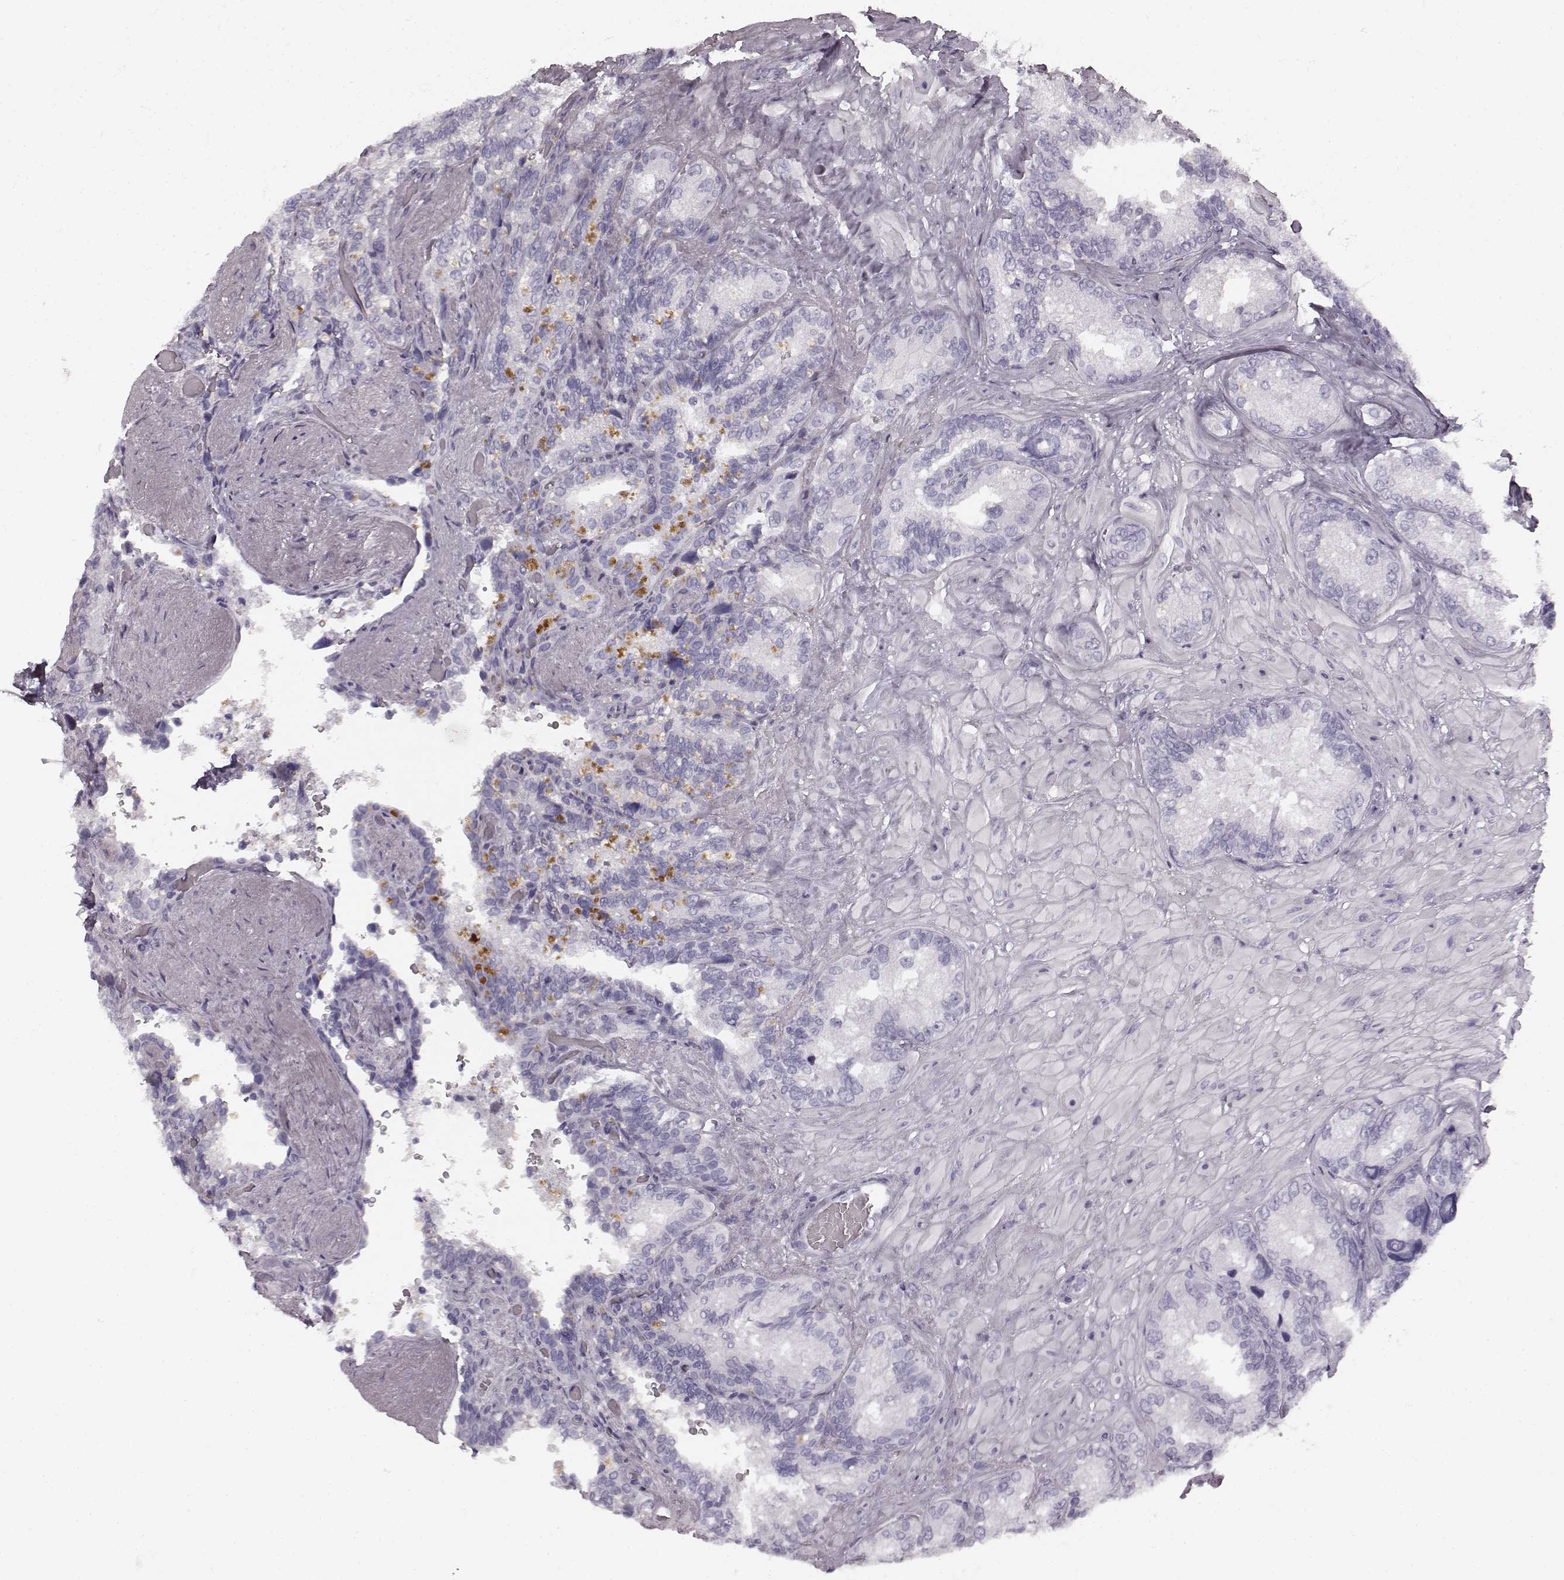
{"staining": {"intensity": "negative", "quantity": "none", "location": "none"}, "tissue": "seminal vesicle", "cell_type": "Glandular cells", "image_type": "normal", "snomed": [{"axis": "morphology", "description": "Normal tissue, NOS"}, {"axis": "topography", "description": "Seminal veicle"}], "caption": "This micrograph is of unremarkable seminal vesicle stained with immunohistochemistry (IHC) to label a protein in brown with the nuclei are counter-stained blue. There is no staining in glandular cells. The staining was performed using DAB to visualize the protein expression in brown, while the nuclei were stained in blue with hematoxylin (Magnification: 20x).", "gene": "TMPRSS15", "patient": {"sex": "male", "age": 69}}